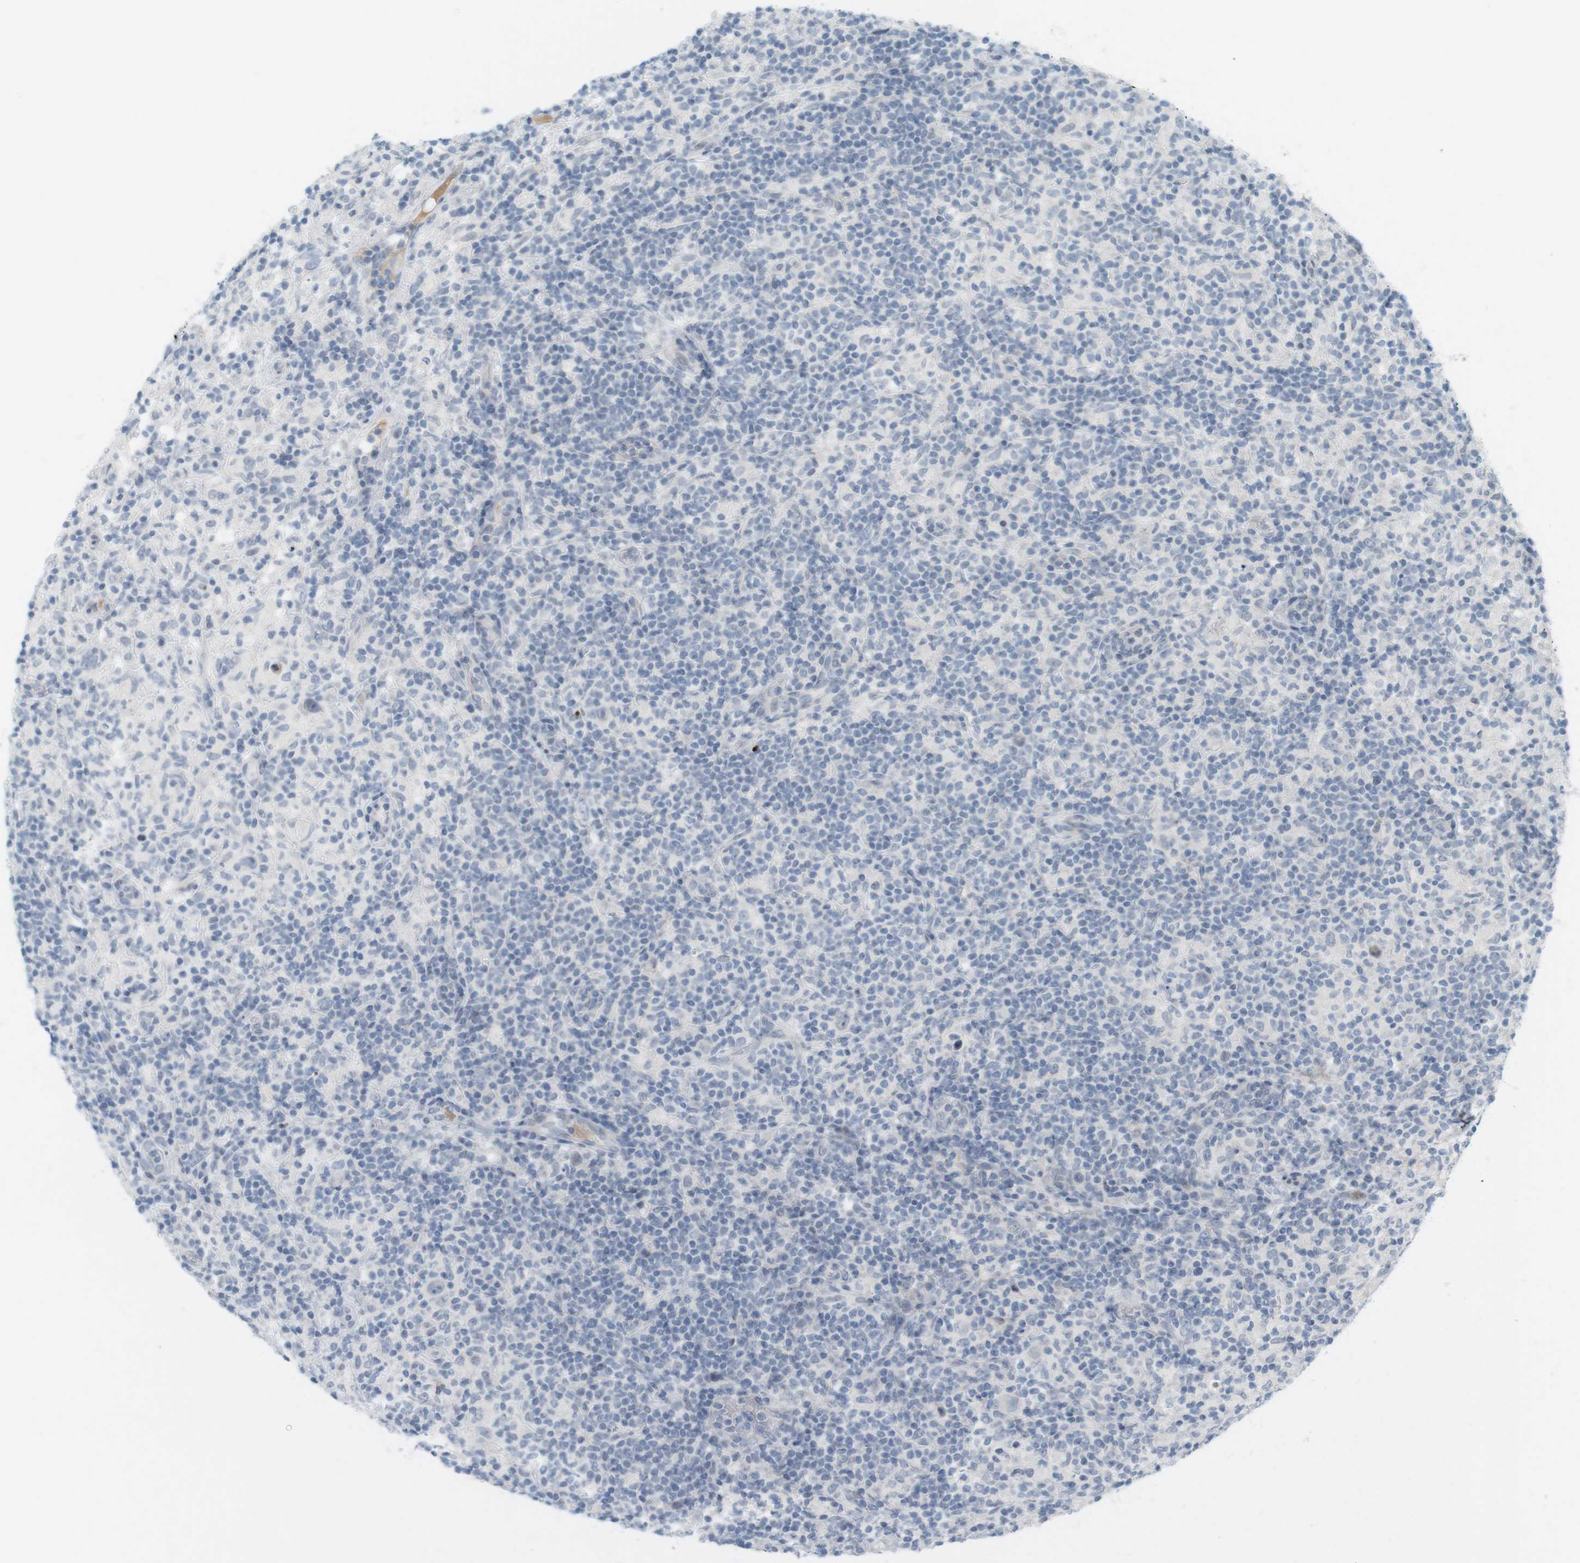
{"staining": {"intensity": "negative", "quantity": "none", "location": "none"}, "tissue": "lymphoma", "cell_type": "Tumor cells", "image_type": "cancer", "snomed": [{"axis": "morphology", "description": "Hodgkin's disease, NOS"}, {"axis": "topography", "description": "Lymph node"}], "caption": "The micrograph displays no significant expression in tumor cells of Hodgkin's disease.", "gene": "DMC1", "patient": {"sex": "male", "age": 70}}